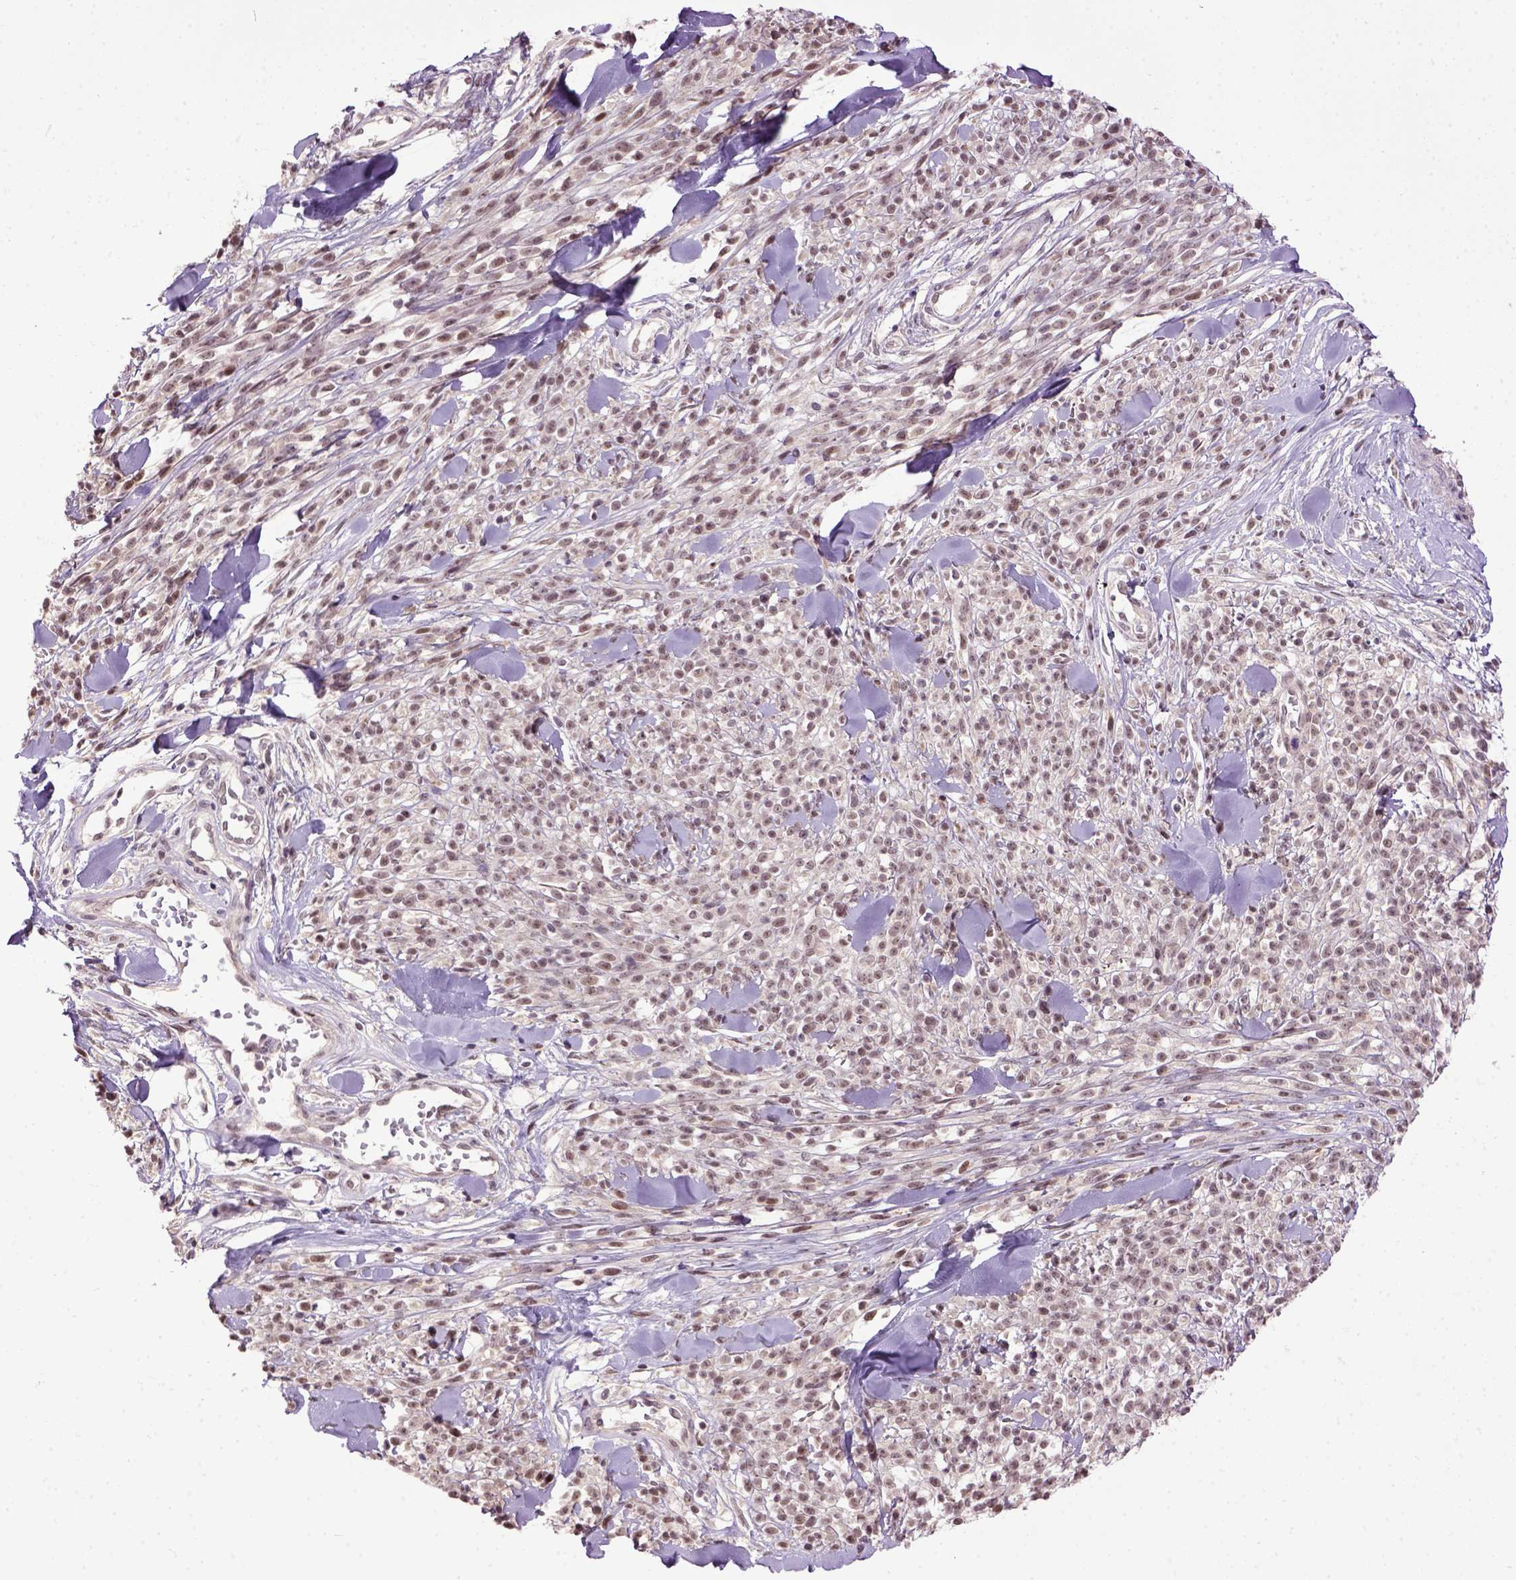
{"staining": {"intensity": "moderate", "quantity": ">75%", "location": "nuclear"}, "tissue": "melanoma", "cell_type": "Tumor cells", "image_type": "cancer", "snomed": [{"axis": "morphology", "description": "Malignant melanoma, NOS"}, {"axis": "topography", "description": "Skin"}, {"axis": "topography", "description": "Skin of trunk"}], "caption": "Brown immunohistochemical staining in human malignant melanoma shows moderate nuclear staining in about >75% of tumor cells. (Stains: DAB in brown, nuclei in blue, Microscopy: brightfield microscopy at high magnification).", "gene": "RAB43", "patient": {"sex": "male", "age": 74}}